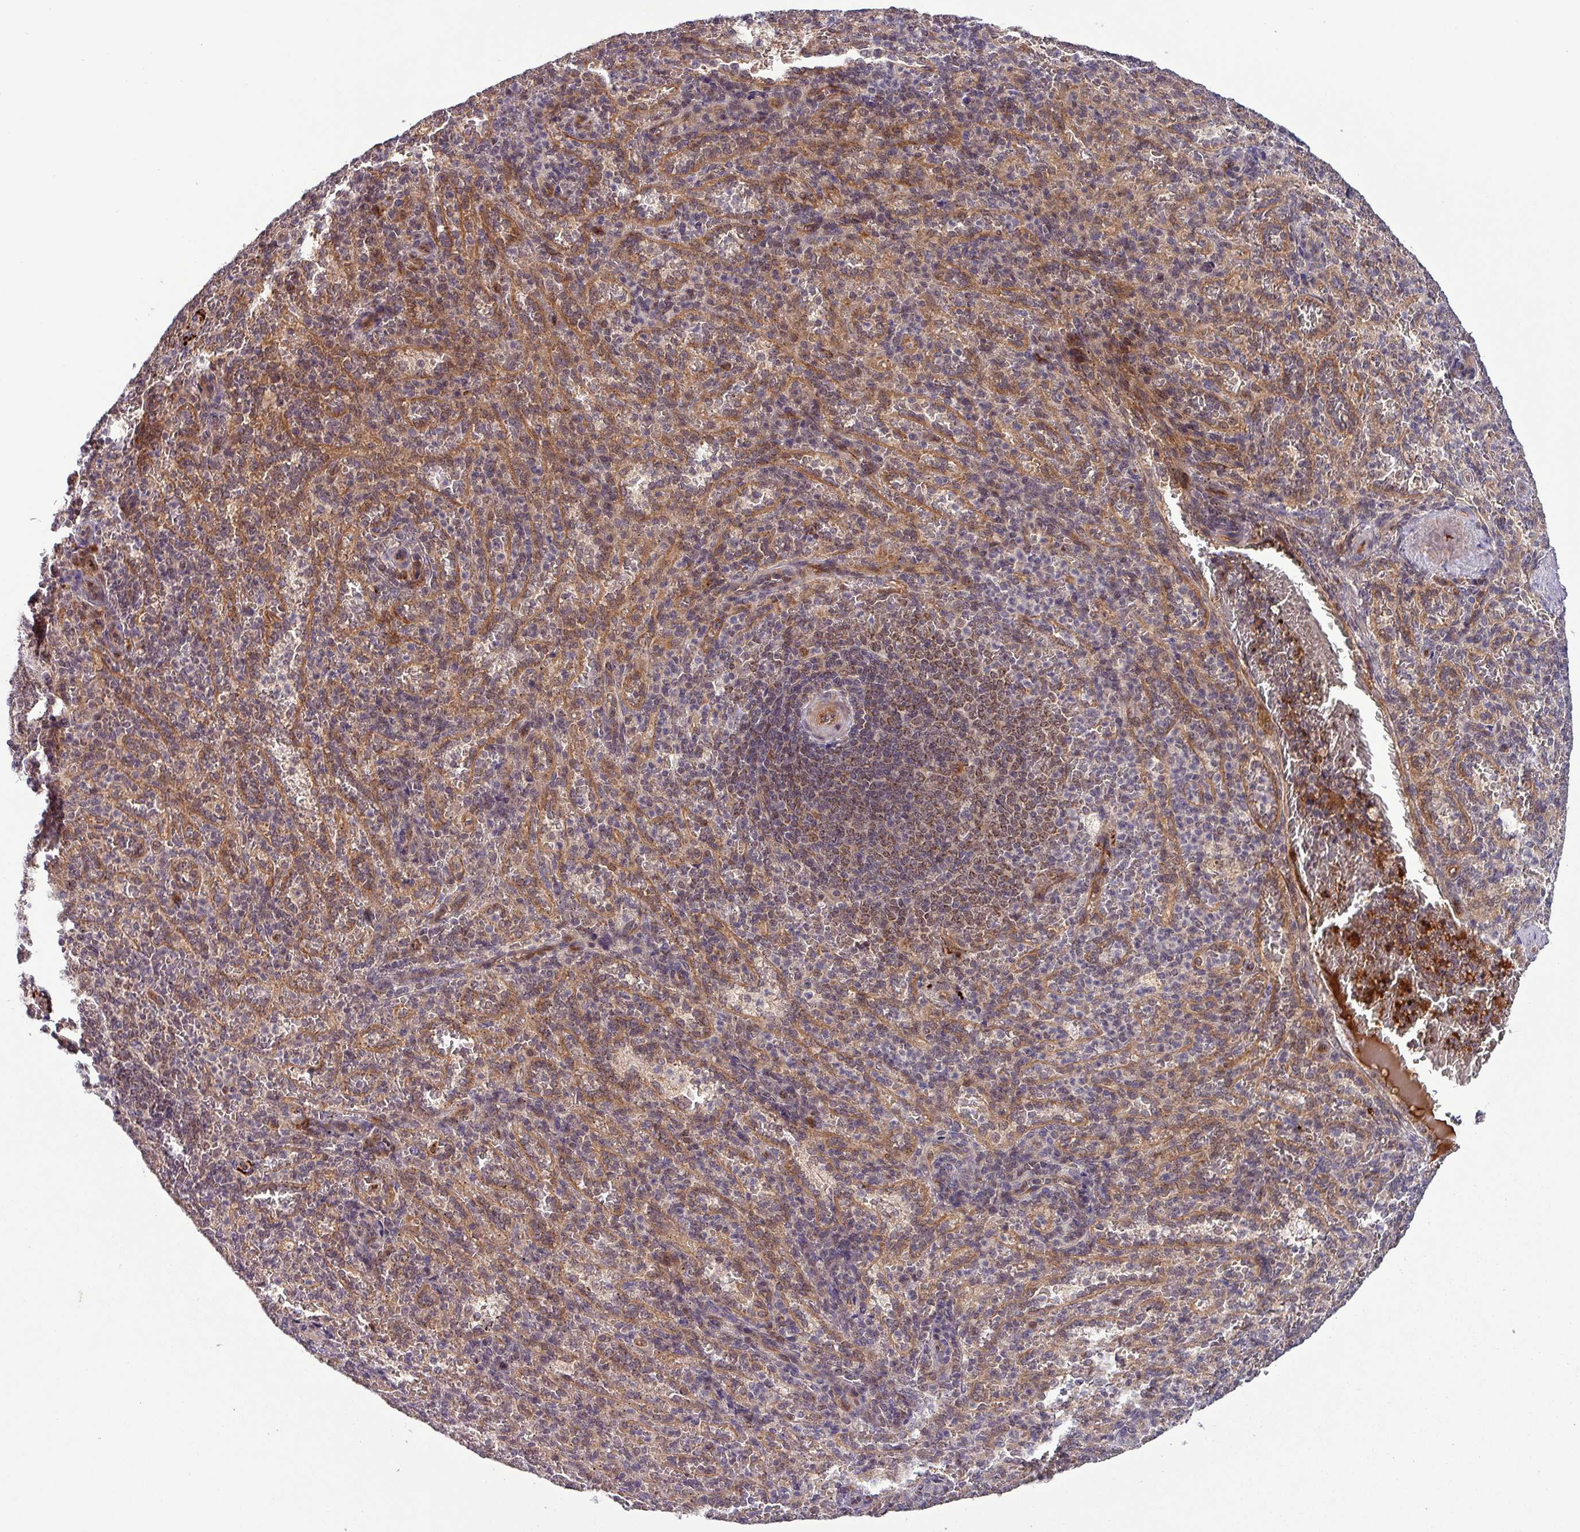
{"staining": {"intensity": "weak", "quantity": "<25%", "location": "cytoplasmic/membranous"}, "tissue": "spleen", "cell_type": "Cells in red pulp", "image_type": "normal", "snomed": [{"axis": "morphology", "description": "Normal tissue, NOS"}, {"axis": "topography", "description": "Spleen"}], "caption": "High magnification brightfield microscopy of unremarkable spleen stained with DAB (brown) and counterstained with hematoxylin (blue): cells in red pulp show no significant expression. (DAB (3,3'-diaminobenzidine) IHC, high magnification).", "gene": "PUS1", "patient": {"sex": "female", "age": 21}}